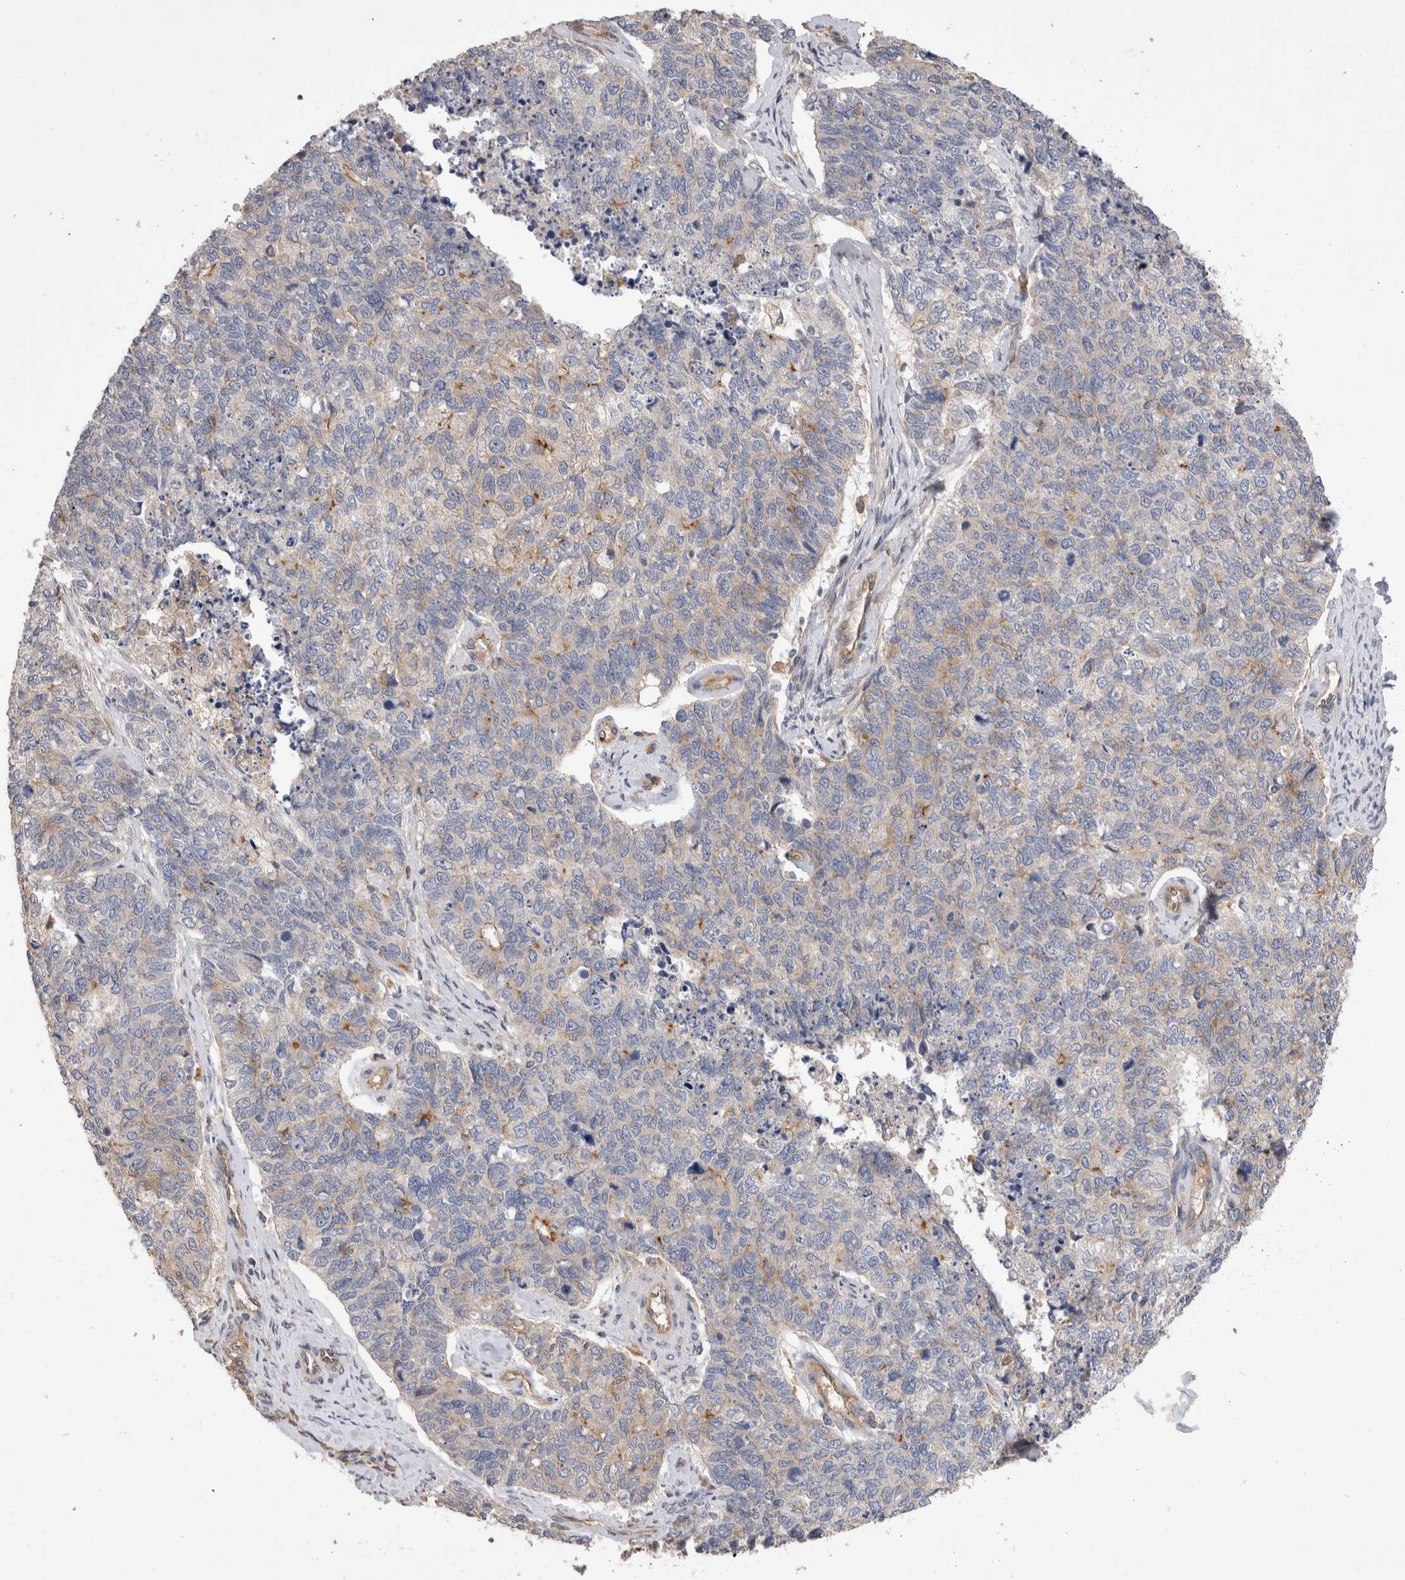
{"staining": {"intensity": "weak", "quantity": "<25%", "location": "cytoplasmic/membranous"}, "tissue": "cervical cancer", "cell_type": "Tumor cells", "image_type": "cancer", "snomed": [{"axis": "morphology", "description": "Squamous cell carcinoma, NOS"}, {"axis": "topography", "description": "Cervix"}], "caption": "The IHC histopathology image has no significant positivity in tumor cells of cervical squamous cell carcinoma tissue.", "gene": "BNIP2", "patient": {"sex": "female", "age": 63}}